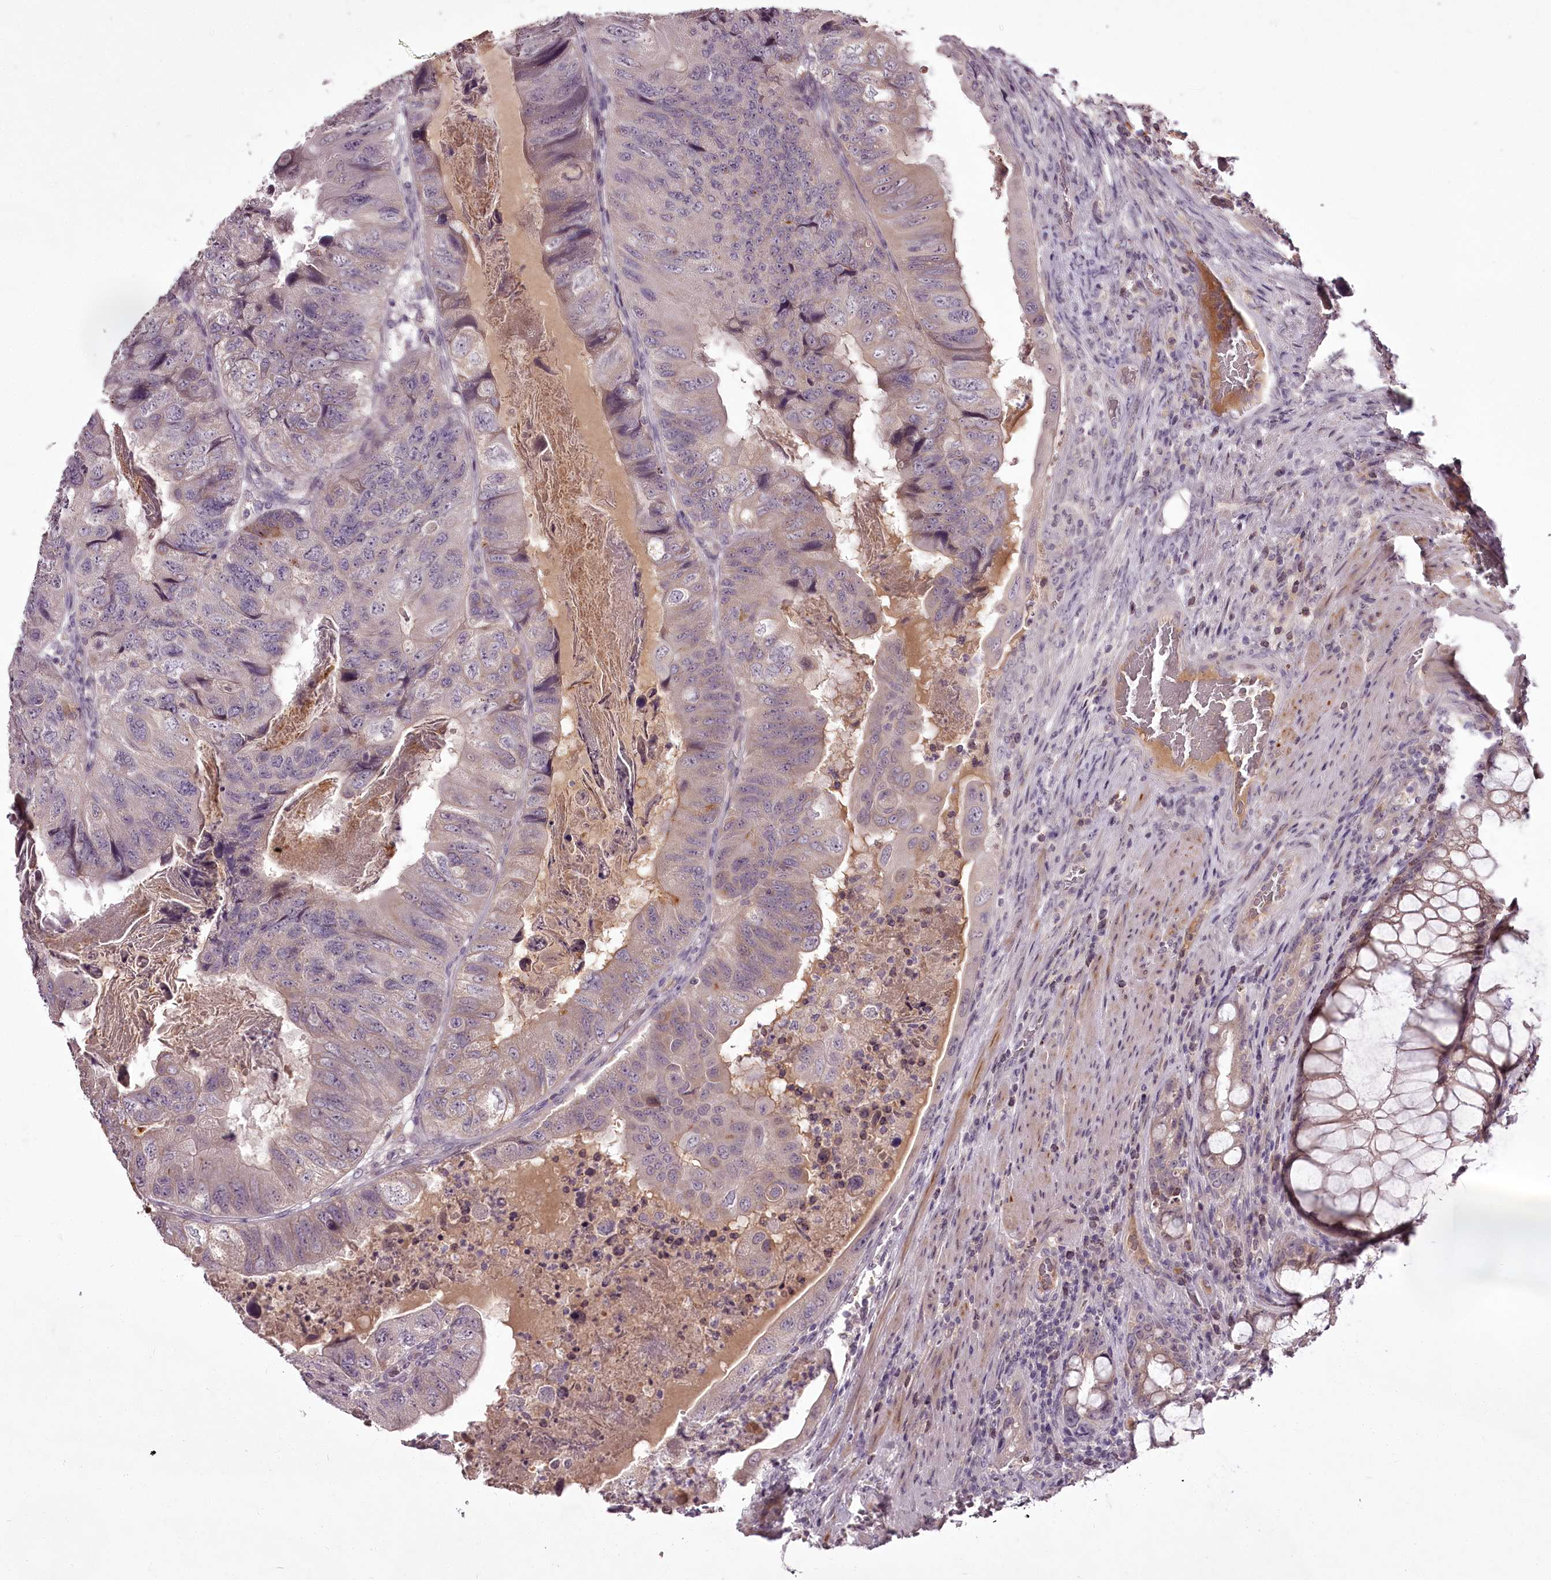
{"staining": {"intensity": "moderate", "quantity": "<25%", "location": "cytoplasmic/membranous"}, "tissue": "colorectal cancer", "cell_type": "Tumor cells", "image_type": "cancer", "snomed": [{"axis": "morphology", "description": "Adenocarcinoma, NOS"}, {"axis": "topography", "description": "Rectum"}], "caption": "Protein staining of colorectal adenocarcinoma tissue reveals moderate cytoplasmic/membranous staining in about <25% of tumor cells.", "gene": "RBMXL2", "patient": {"sex": "male", "age": 63}}